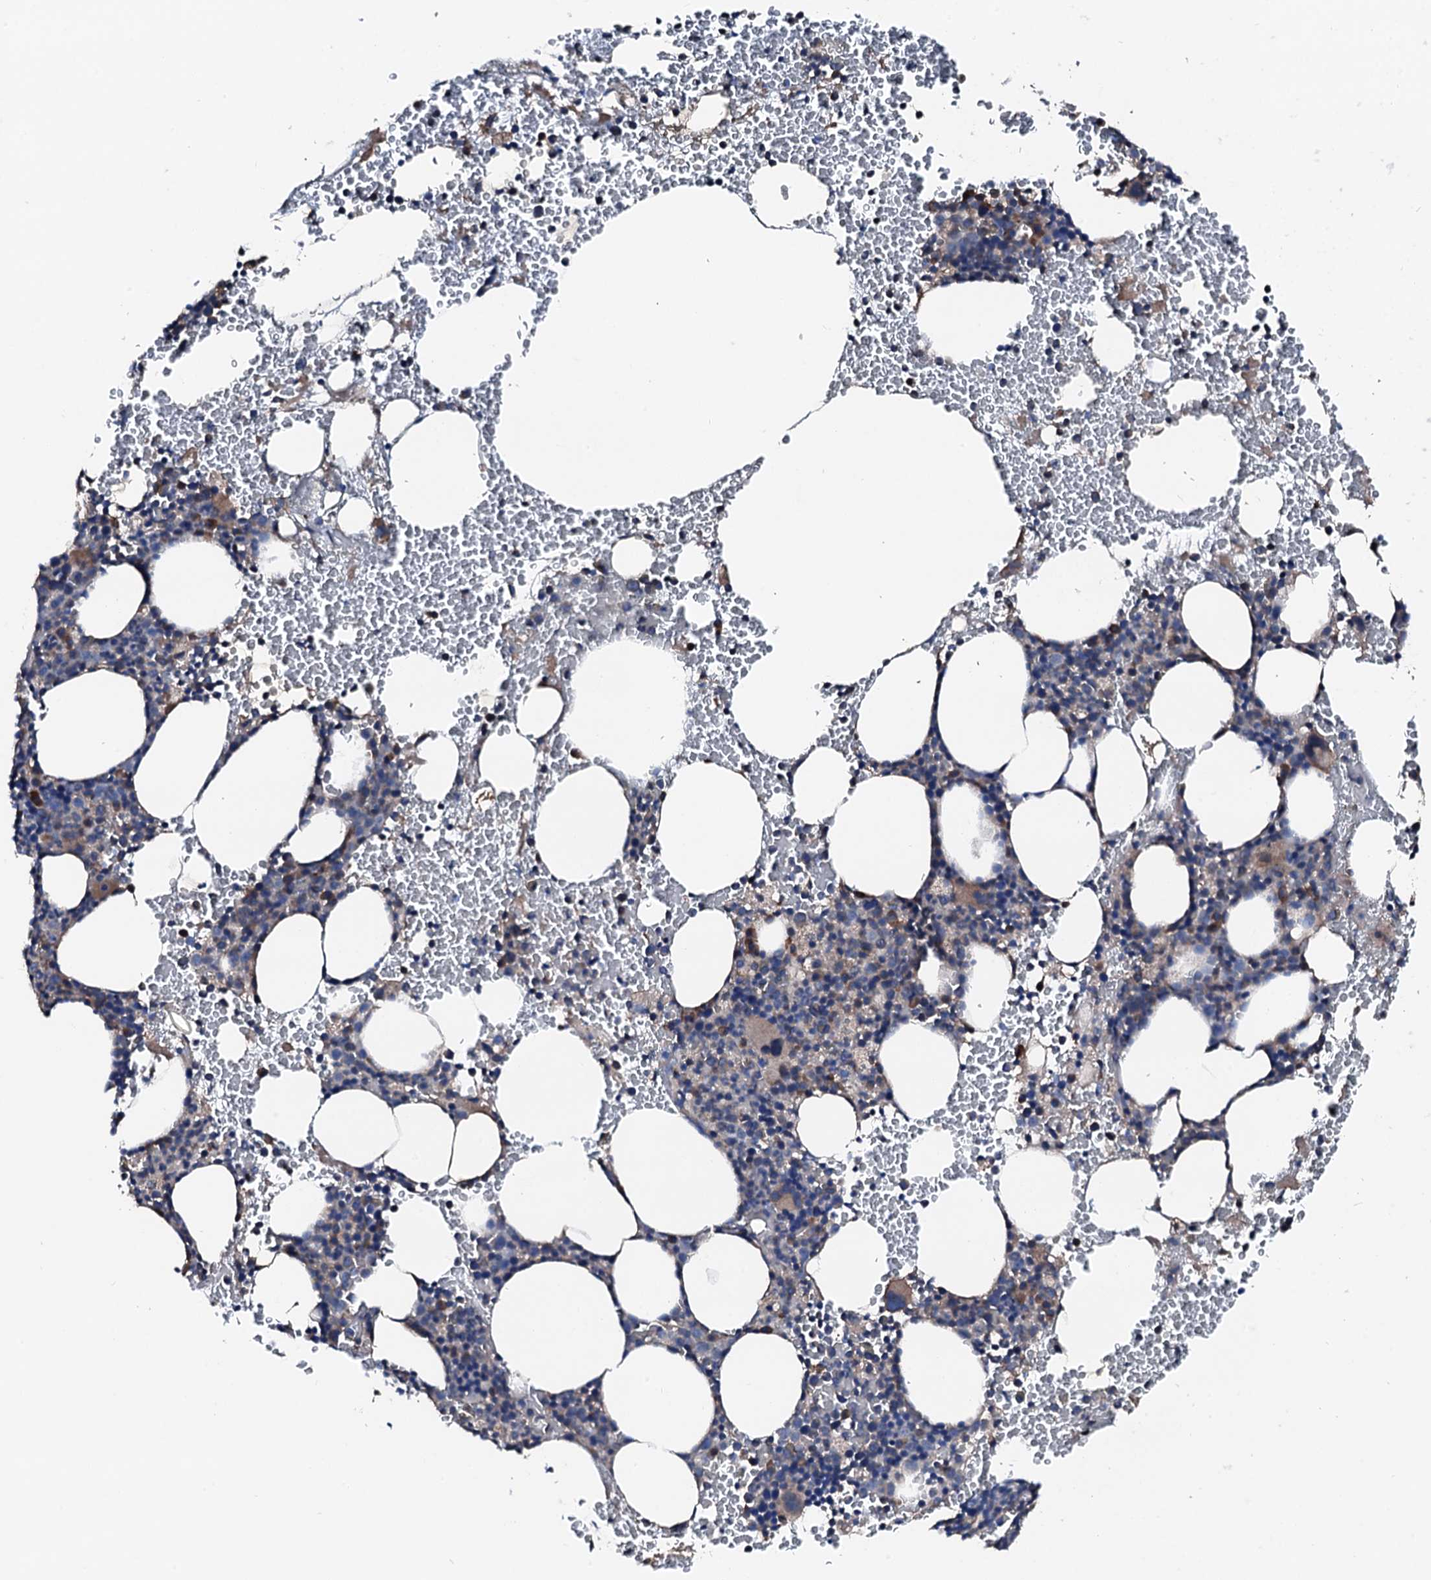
{"staining": {"intensity": "weak", "quantity": "<25%", "location": "cytoplasmic/membranous"}, "tissue": "bone marrow", "cell_type": "Hematopoietic cells", "image_type": "normal", "snomed": [{"axis": "morphology", "description": "Normal tissue, NOS"}, {"axis": "morphology", "description": "Inflammation, NOS"}, {"axis": "topography", "description": "Bone marrow"}], "caption": "High magnification brightfield microscopy of benign bone marrow stained with DAB (3,3'-diaminobenzidine) (brown) and counterstained with hematoxylin (blue): hematopoietic cells show no significant expression. Nuclei are stained in blue.", "gene": "TRAFD1", "patient": {"sex": "female", "age": 78}}